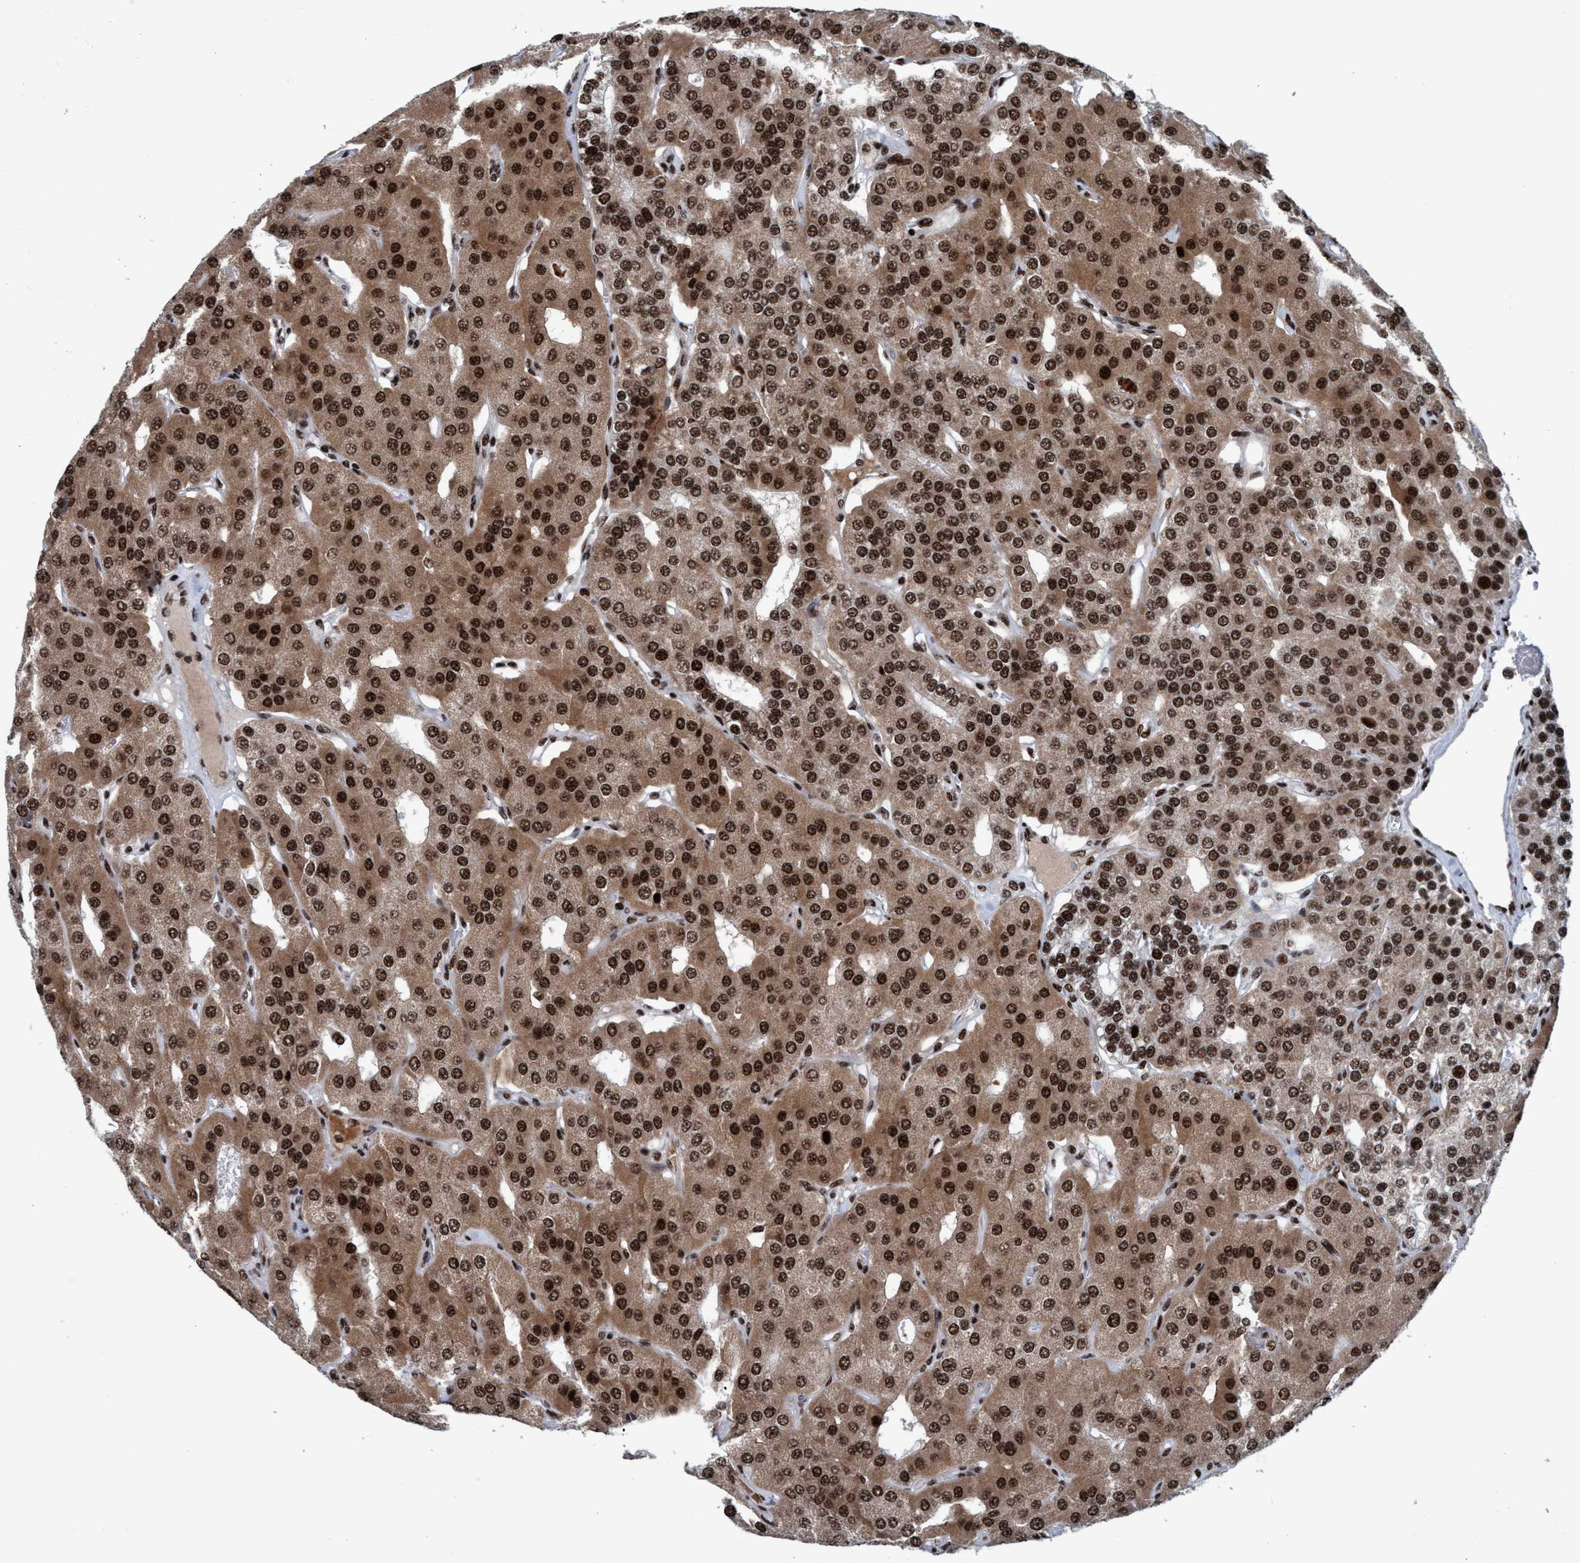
{"staining": {"intensity": "moderate", "quantity": ">75%", "location": "cytoplasmic/membranous,nuclear"}, "tissue": "parathyroid gland", "cell_type": "Glandular cells", "image_type": "normal", "snomed": [{"axis": "morphology", "description": "Normal tissue, NOS"}, {"axis": "morphology", "description": "Adenoma, NOS"}, {"axis": "topography", "description": "Parathyroid gland"}], "caption": "Protein staining shows moderate cytoplasmic/membranous,nuclear staining in about >75% of glandular cells in normal parathyroid gland. (DAB (3,3'-diaminobenzidine) IHC, brown staining for protein, blue staining for nuclei).", "gene": "TOPBP1", "patient": {"sex": "female", "age": 86}}